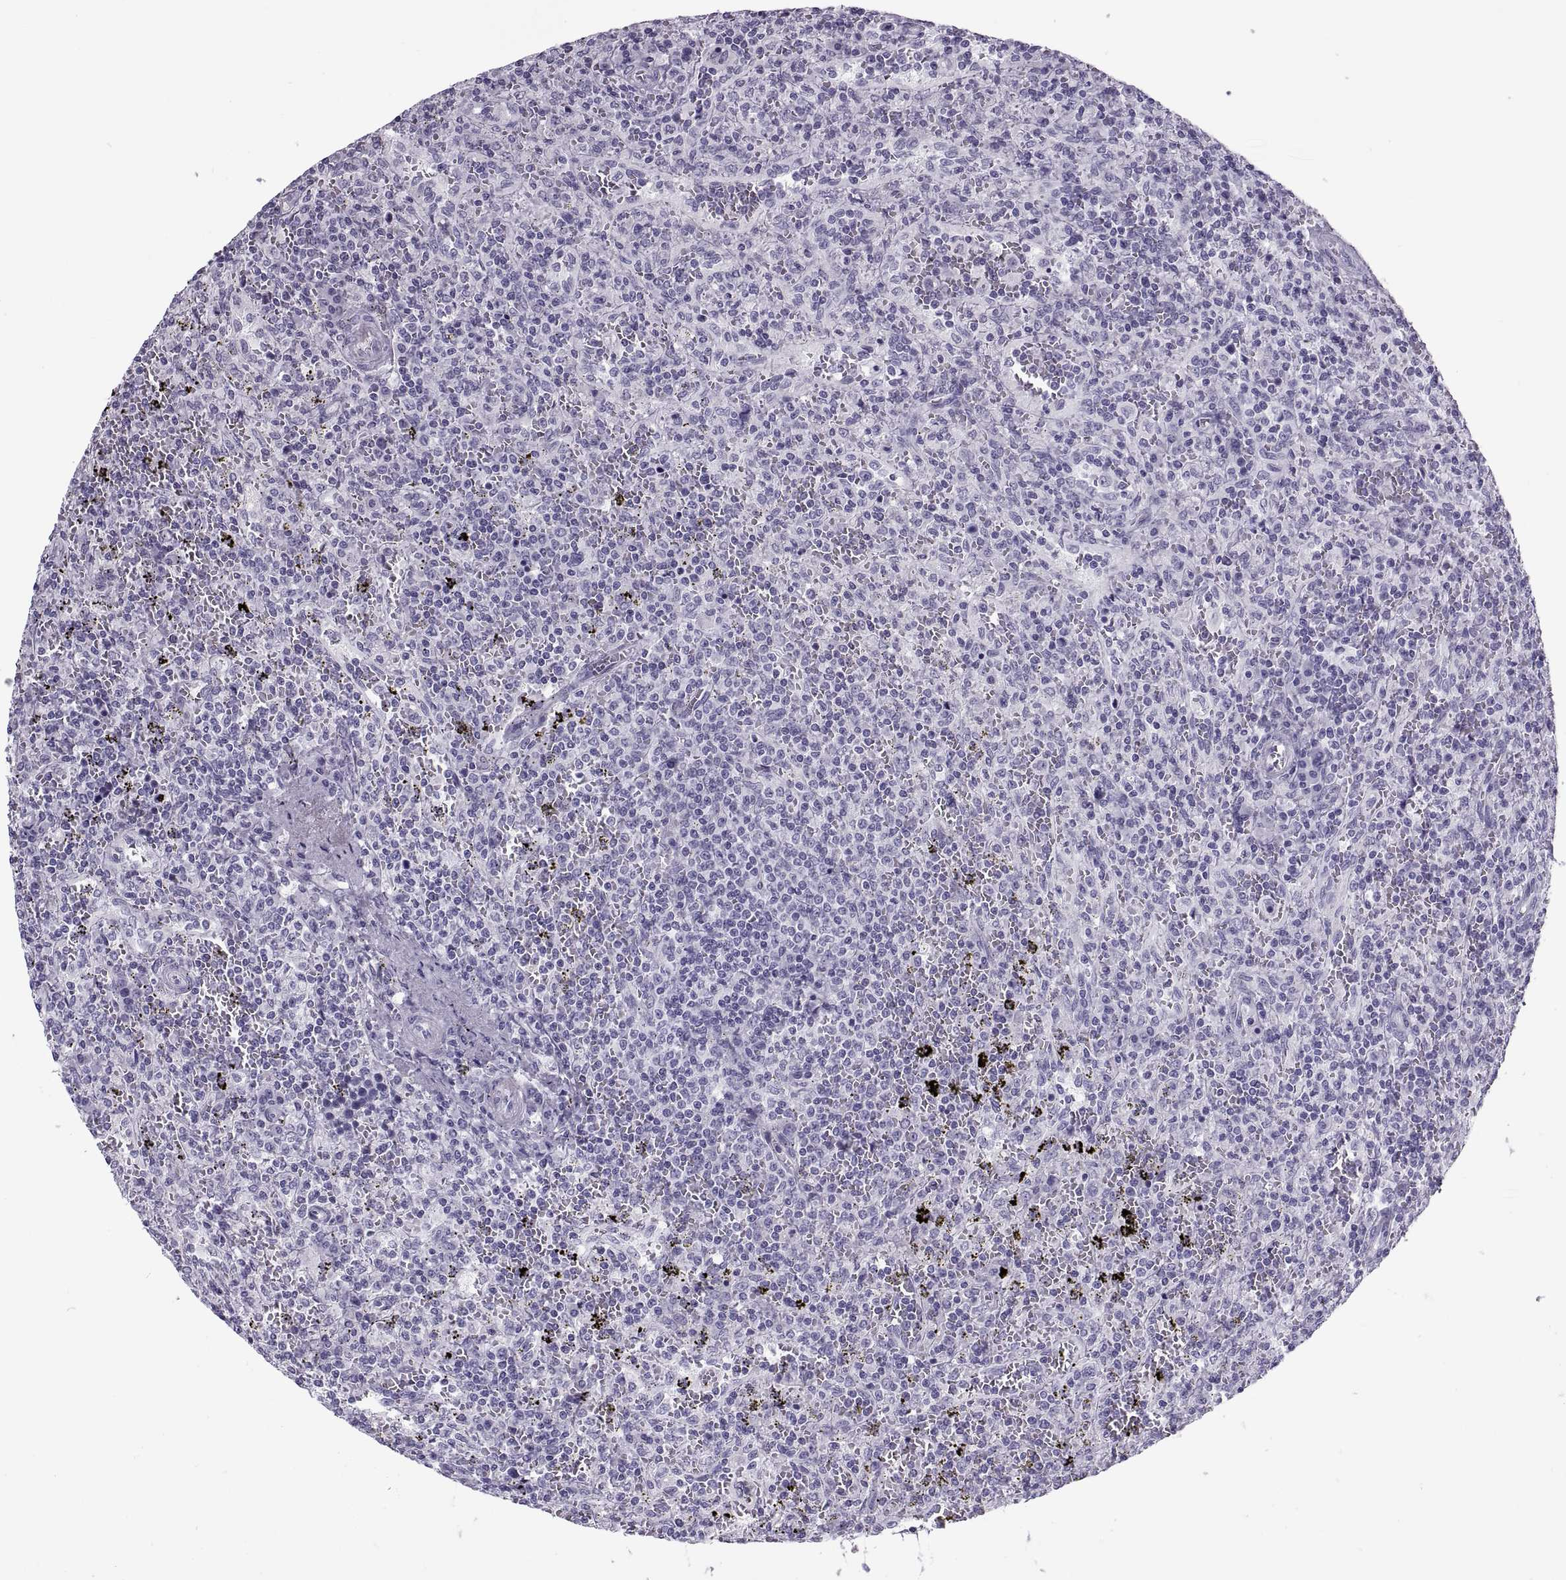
{"staining": {"intensity": "negative", "quantity": "none", "location": "none"}, "tissue": "lymphoma", "cell_type": "Tumor cells", "image_type": "cancer", "snomed": [{"axis": "morphology", "description": "Malignant lymphoma, non-Hodgkin's type, Low grade"}, {"axis": "topography", "description": "Spleen"}], "caption": "The photomicrograph displays no significant positivity in tumor cells of lymphoma.", "gene": "RLBP1", "patient": {"sex": "male", "age": 62}}